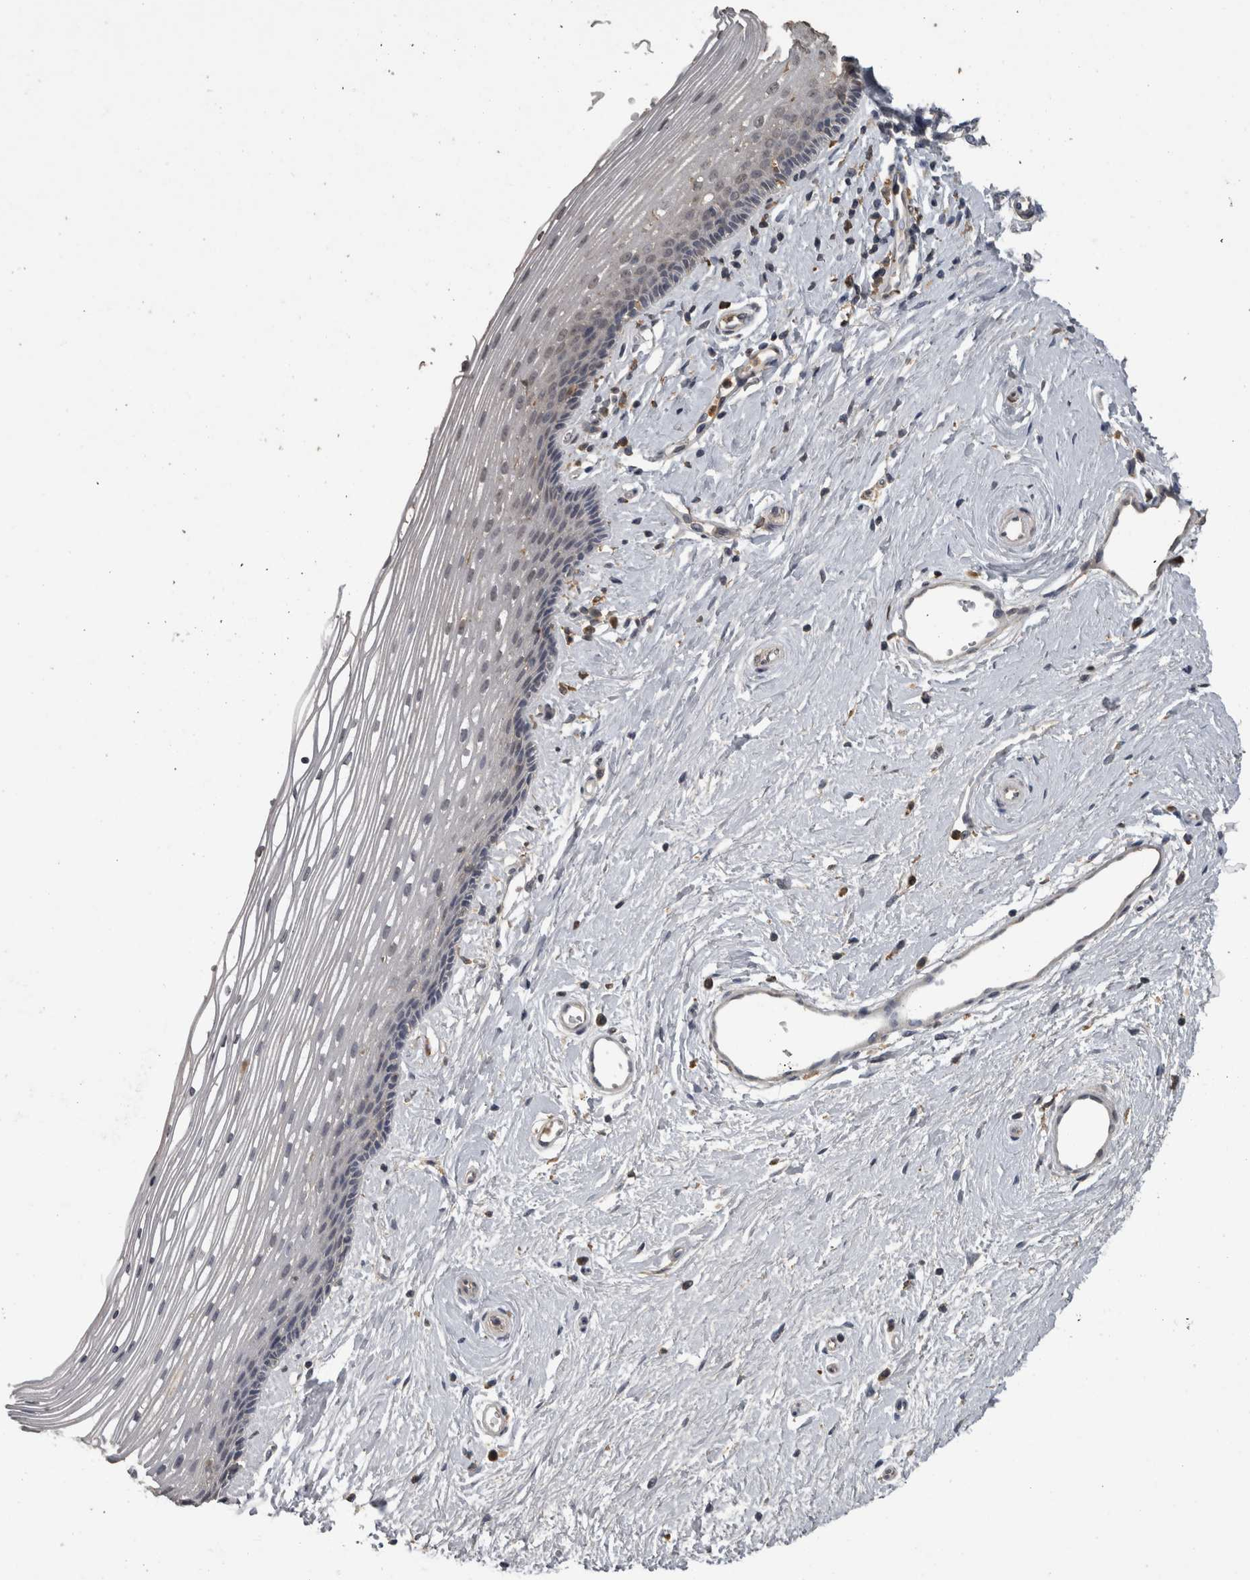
{"staining": {"intensity": "negative", "quantity": "none", "location": "none"}, "tissue": "vagina", "cell_type": "Squamous epithelial cells", "image_type": "normal", "snomed": [{"axis": "morphology", "description": "Normal tissue, NOS"}, {"axis": "topography", "description": "Vagina"}], "caption": "Vagina was stained to show a protein in brown. There is no significant staining in squamous epithelial cells. (Brightfield microscopy of DAB (3,3'-diaminobenzidine) immunohistochemistry at high magnification).", "gene": "PIK3AP1", "patient": {"sex": "female", "age": 46}}